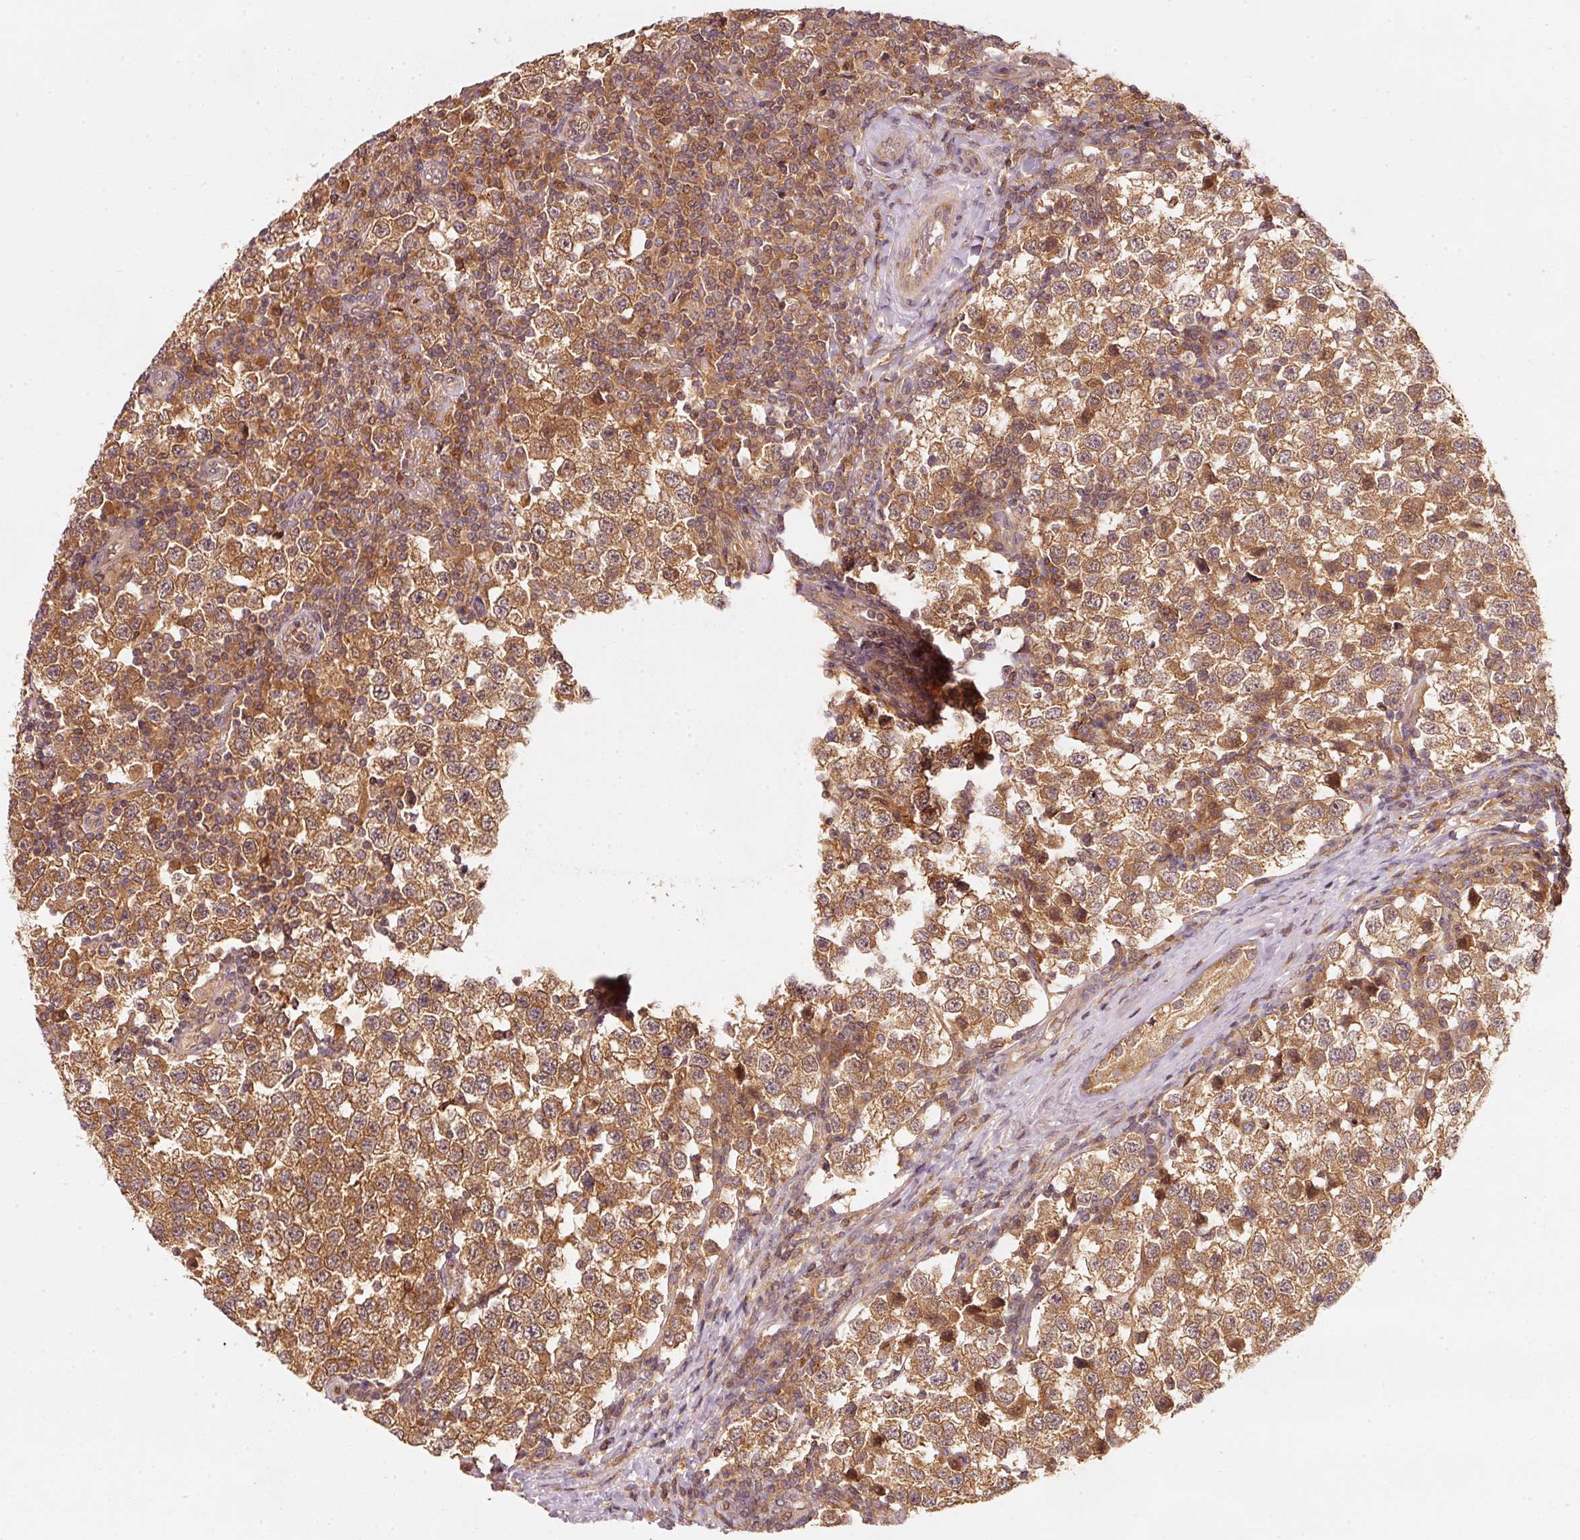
{"staining": {"intensity": "moderate", "quantity": ">75%", "location": "cytoplasmic/membranous"}, "tissue": "testis cancer", "cell_type": "Tumor cells", "image_type": "cancer", "snomed": [{"axis": "morphology", "description": "Seminoma, NOS"}, {"axis": "topography", "description": "Testis"}], "caption": "This is an image of IHC staining of testis cancer, which shows moderate positivity in the cytoplasmic/membranous of tumor cells.", "gene": "RRAS2", "patient": {"sex": "male", "age": 34}}